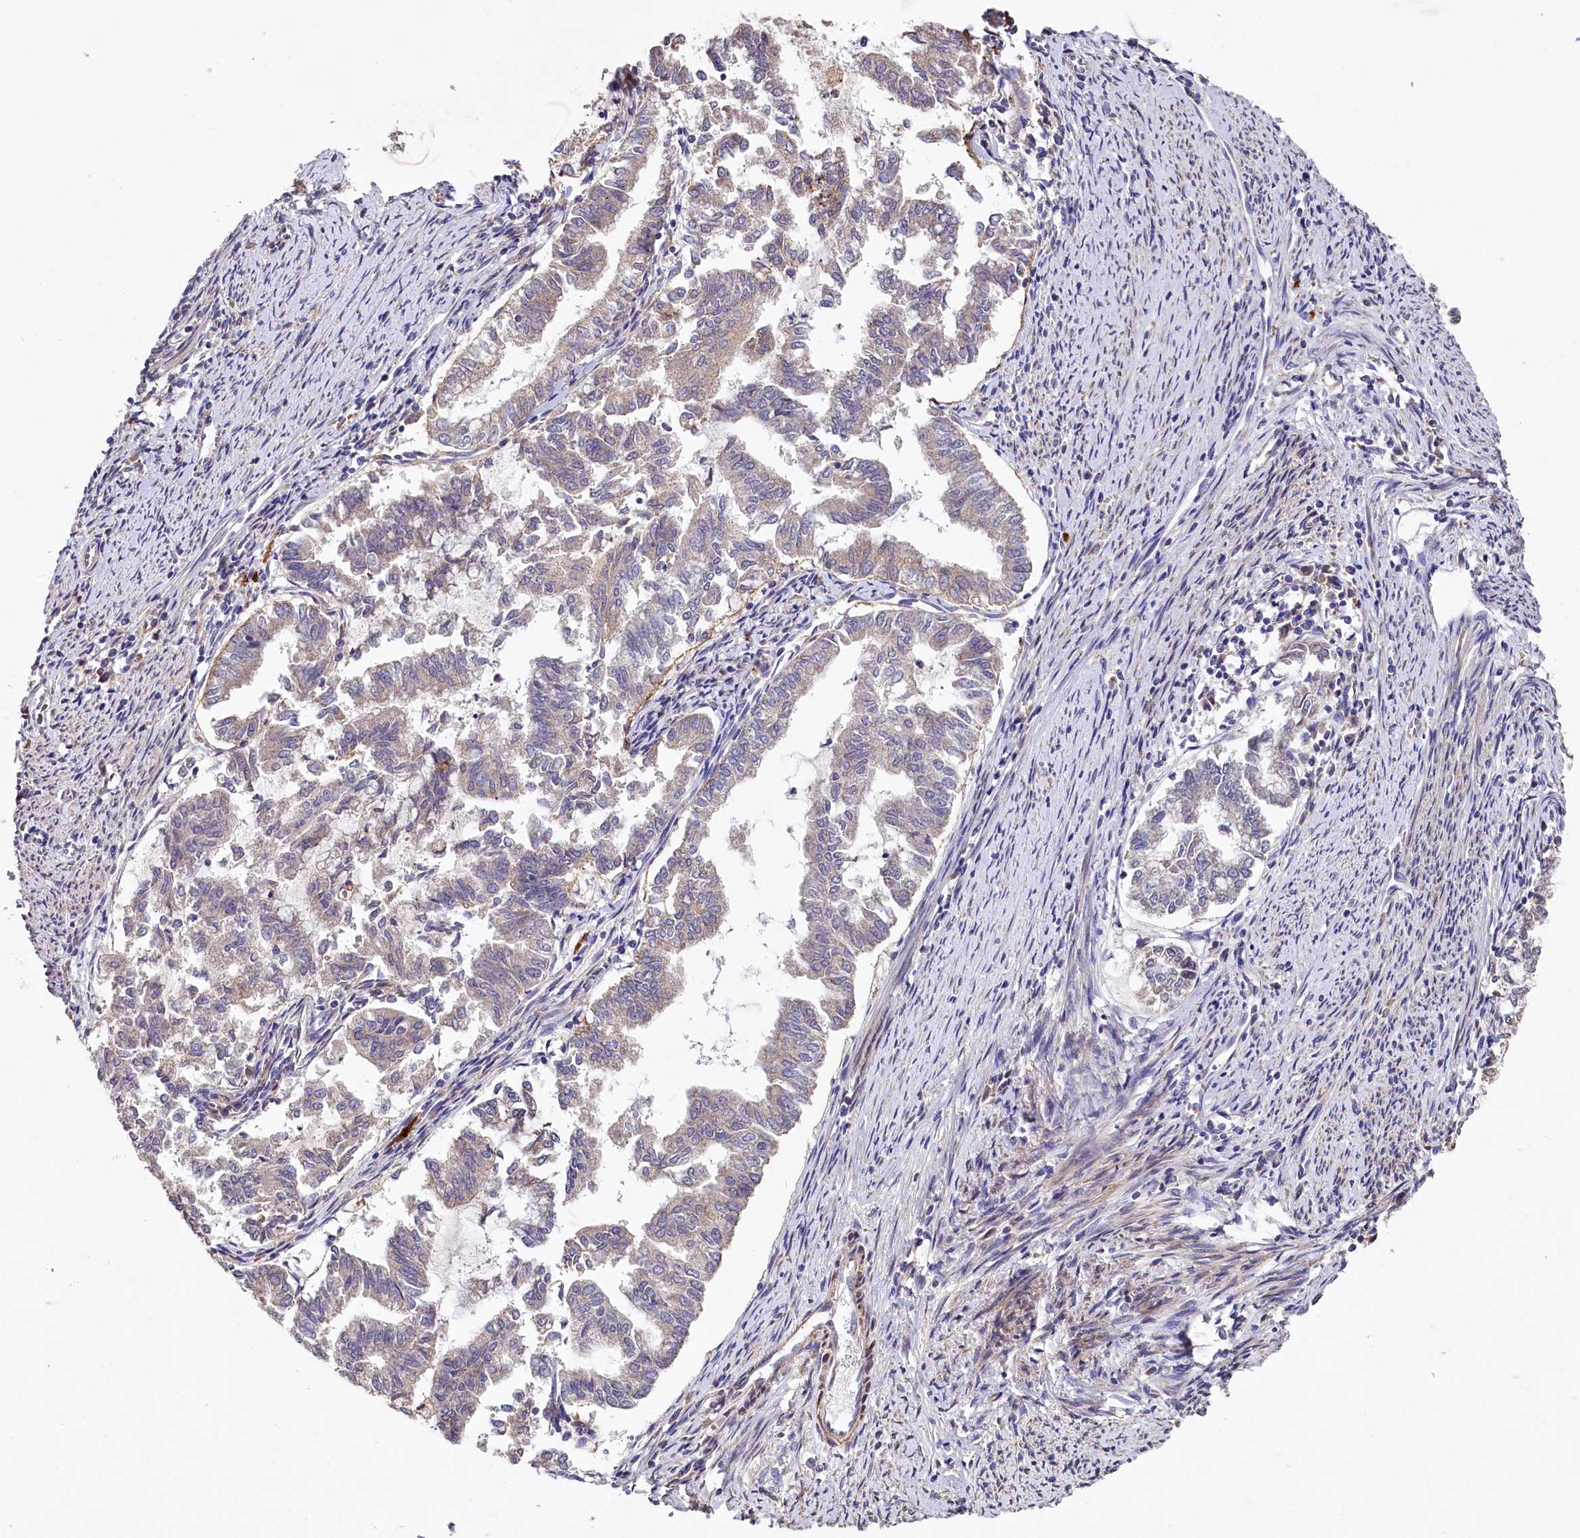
{"staining": {"intensity": "weak", "quantity": "<25%", "location": "cytoplasmic/membranous"}, "tissue": "endometrial cancer", "cell_type": "Tumor cells", "image_type": "cancer", "snomed": [{"axis": "morphology", "description": "Adenocarcinoma, NOS"}, {"axis": "topography", "description": "Endometrium"}], "caption": "Immunohistochemistry (IHC) of endometrial cancer (adenocarcinoma) shows no staining in tumor cells.", "gene": "SPRYD3", "patient": {"sex": "female", "age": 79}}